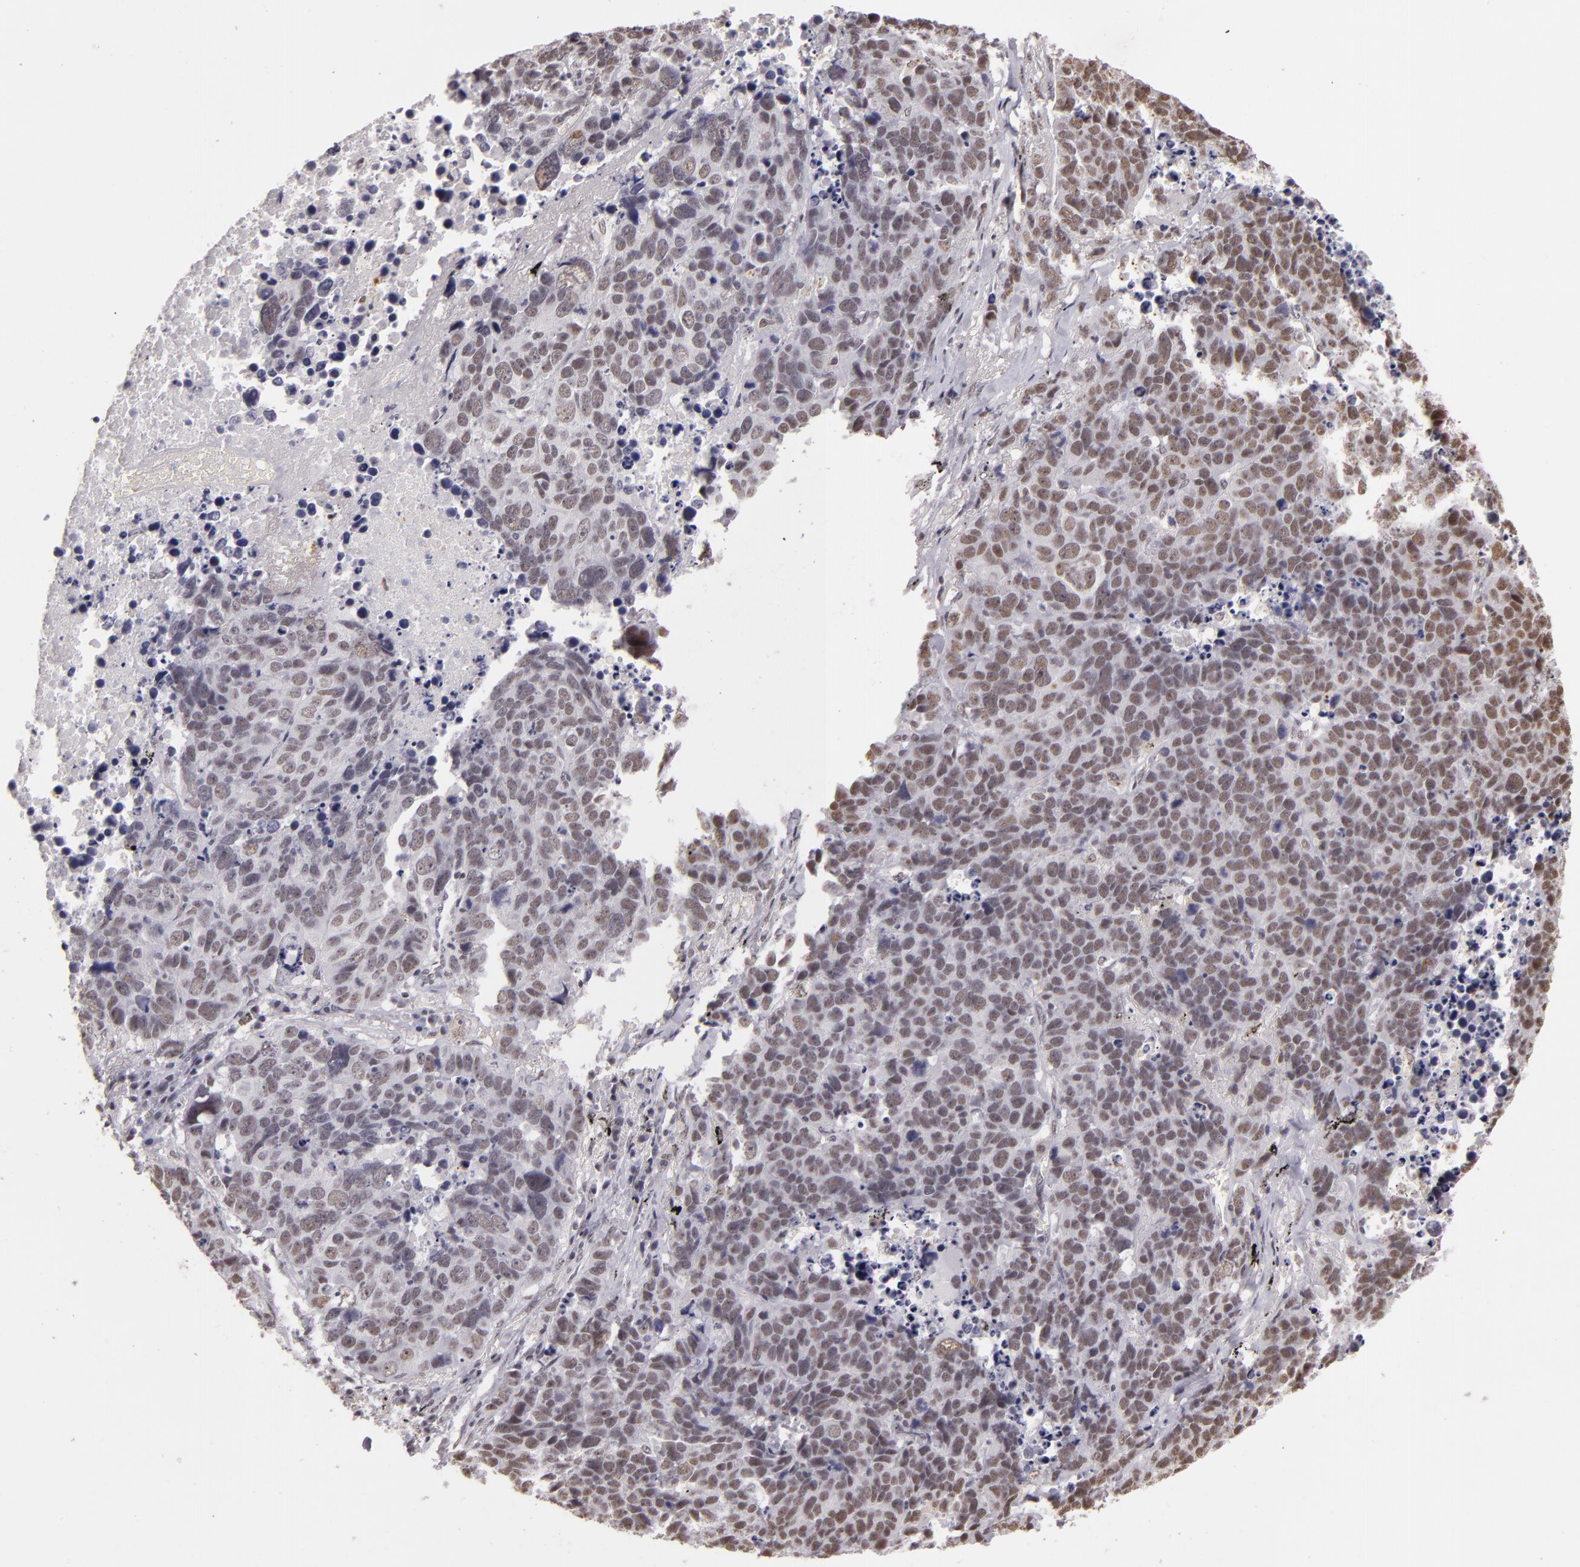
{"staining": {"intensity": "moderate", "quantity": ">75%", "location": "nuclear"}, "tissue": "lung cancer", "cell_type": "Tumor cells", "image_type": "cancer", "snomed": [{"axis": "morphology", "description": "Carcinoid, malignant, NOS"}, {"axis": "topography", "description": "Lung"}], "caption": "Tumor cells show medium levels of moderate nuclear expression in approximately >75% of cells in lung carcinoid (malignant).", "gene": "INTS6", "patient": {"sex": "male", "age": 60}}